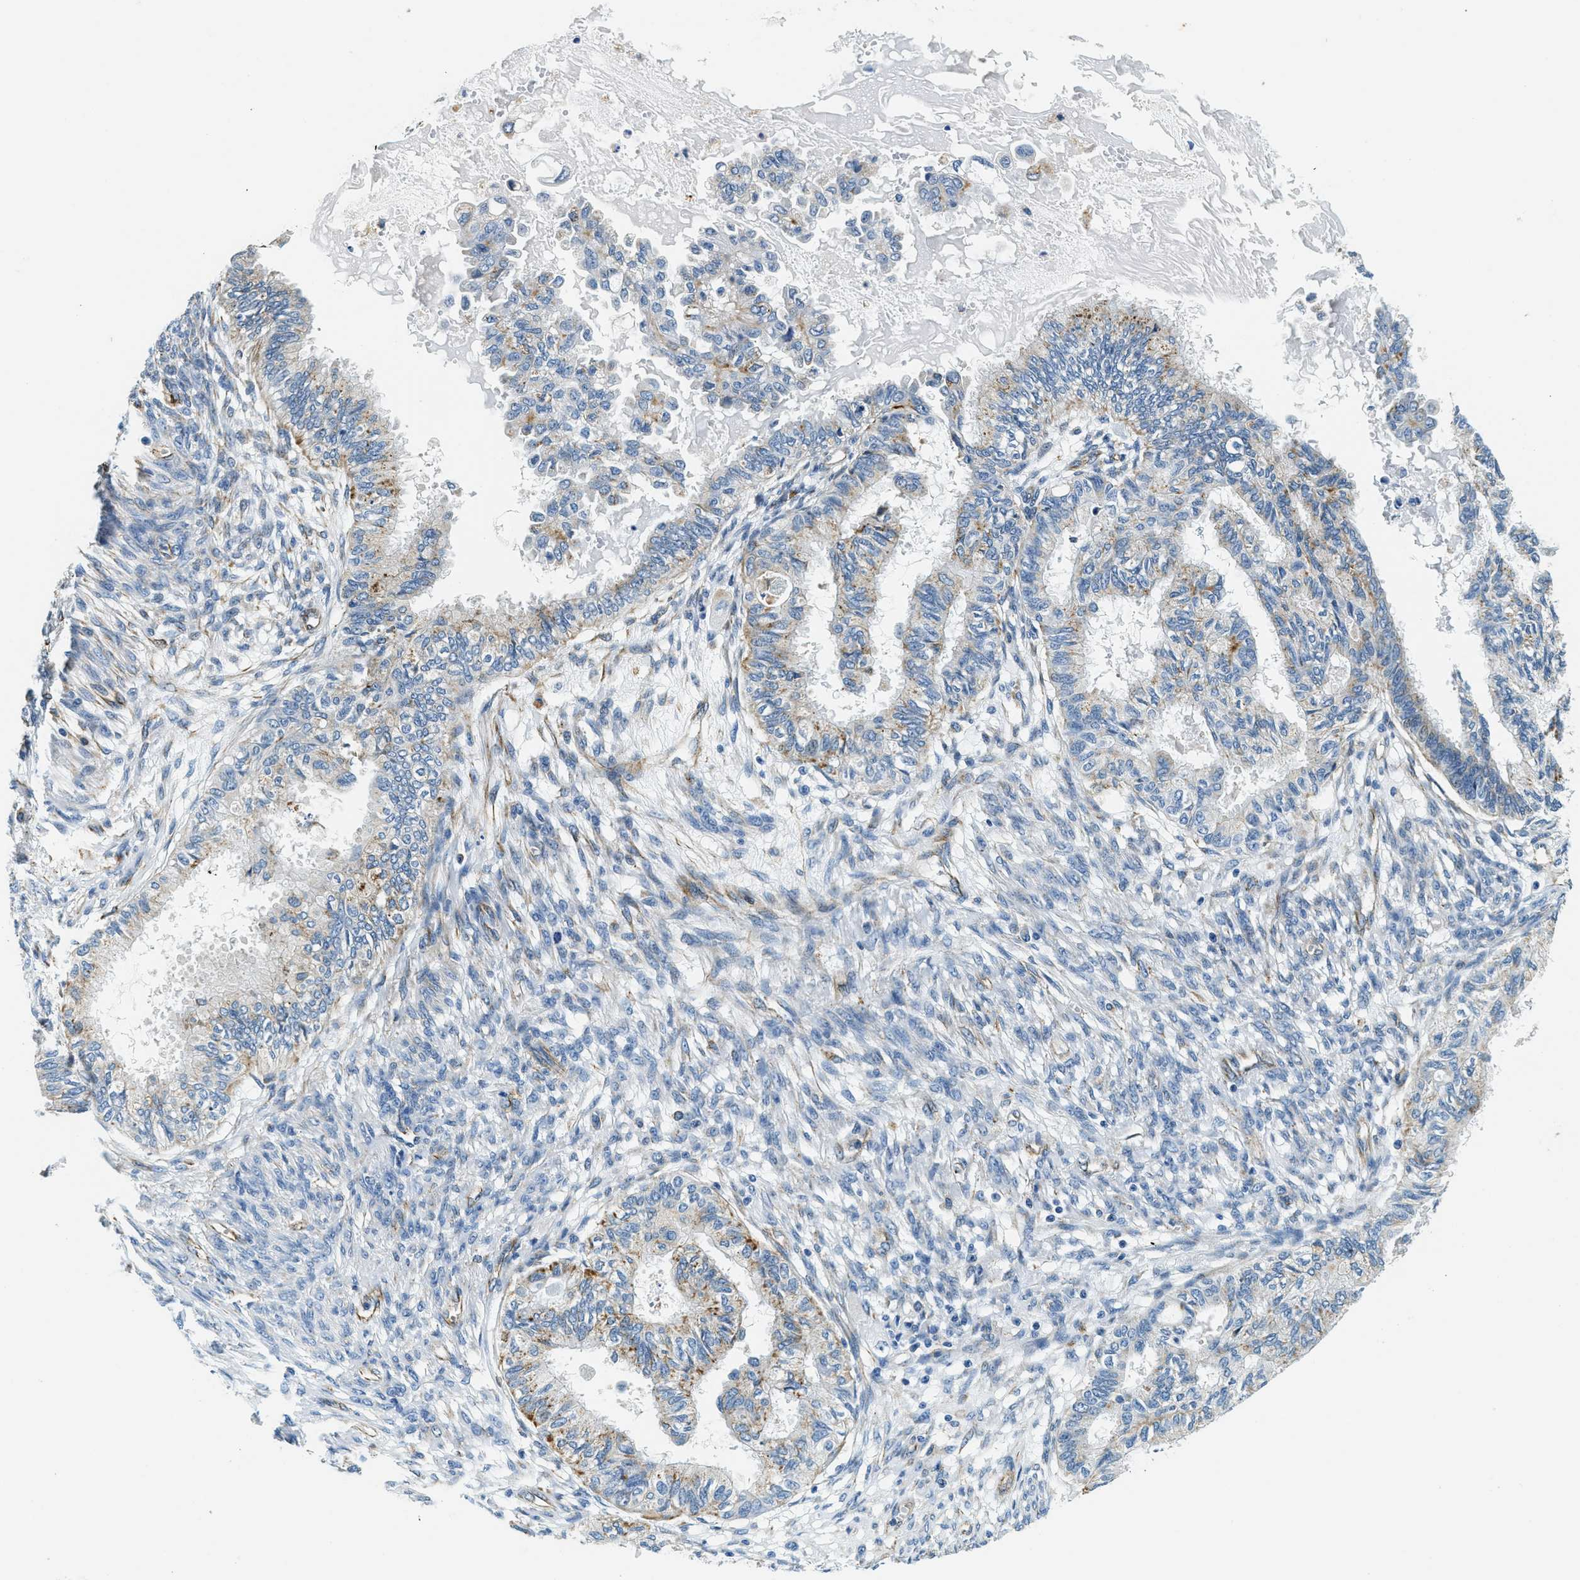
{"staining": {"intensity": "moderate", "quantity": "<25%", "location": "cytoplasmic/membranous"}, "tissue": "cervical cancer", "cell_type": "Tumor cells", "image_type": "cancer", "snomed": [{"axis": "morphology", "description": "Normal tissue, NOS"}, {"axis": "morphology", "description": "Adenocarcinoma, NOS"}, {"axis": "topography", "description": "Cervix"}, {"axis": "topography", "description": "Endometrium"}], "caption": "This image reveals immunohistochemistry (IHC) staining of cervical cancer, with low moderate cytoplasmic/membranous expression in about <25% of tumor cells.", "gene": "GNS", "patient": {"sex": "female", "age": 86}}